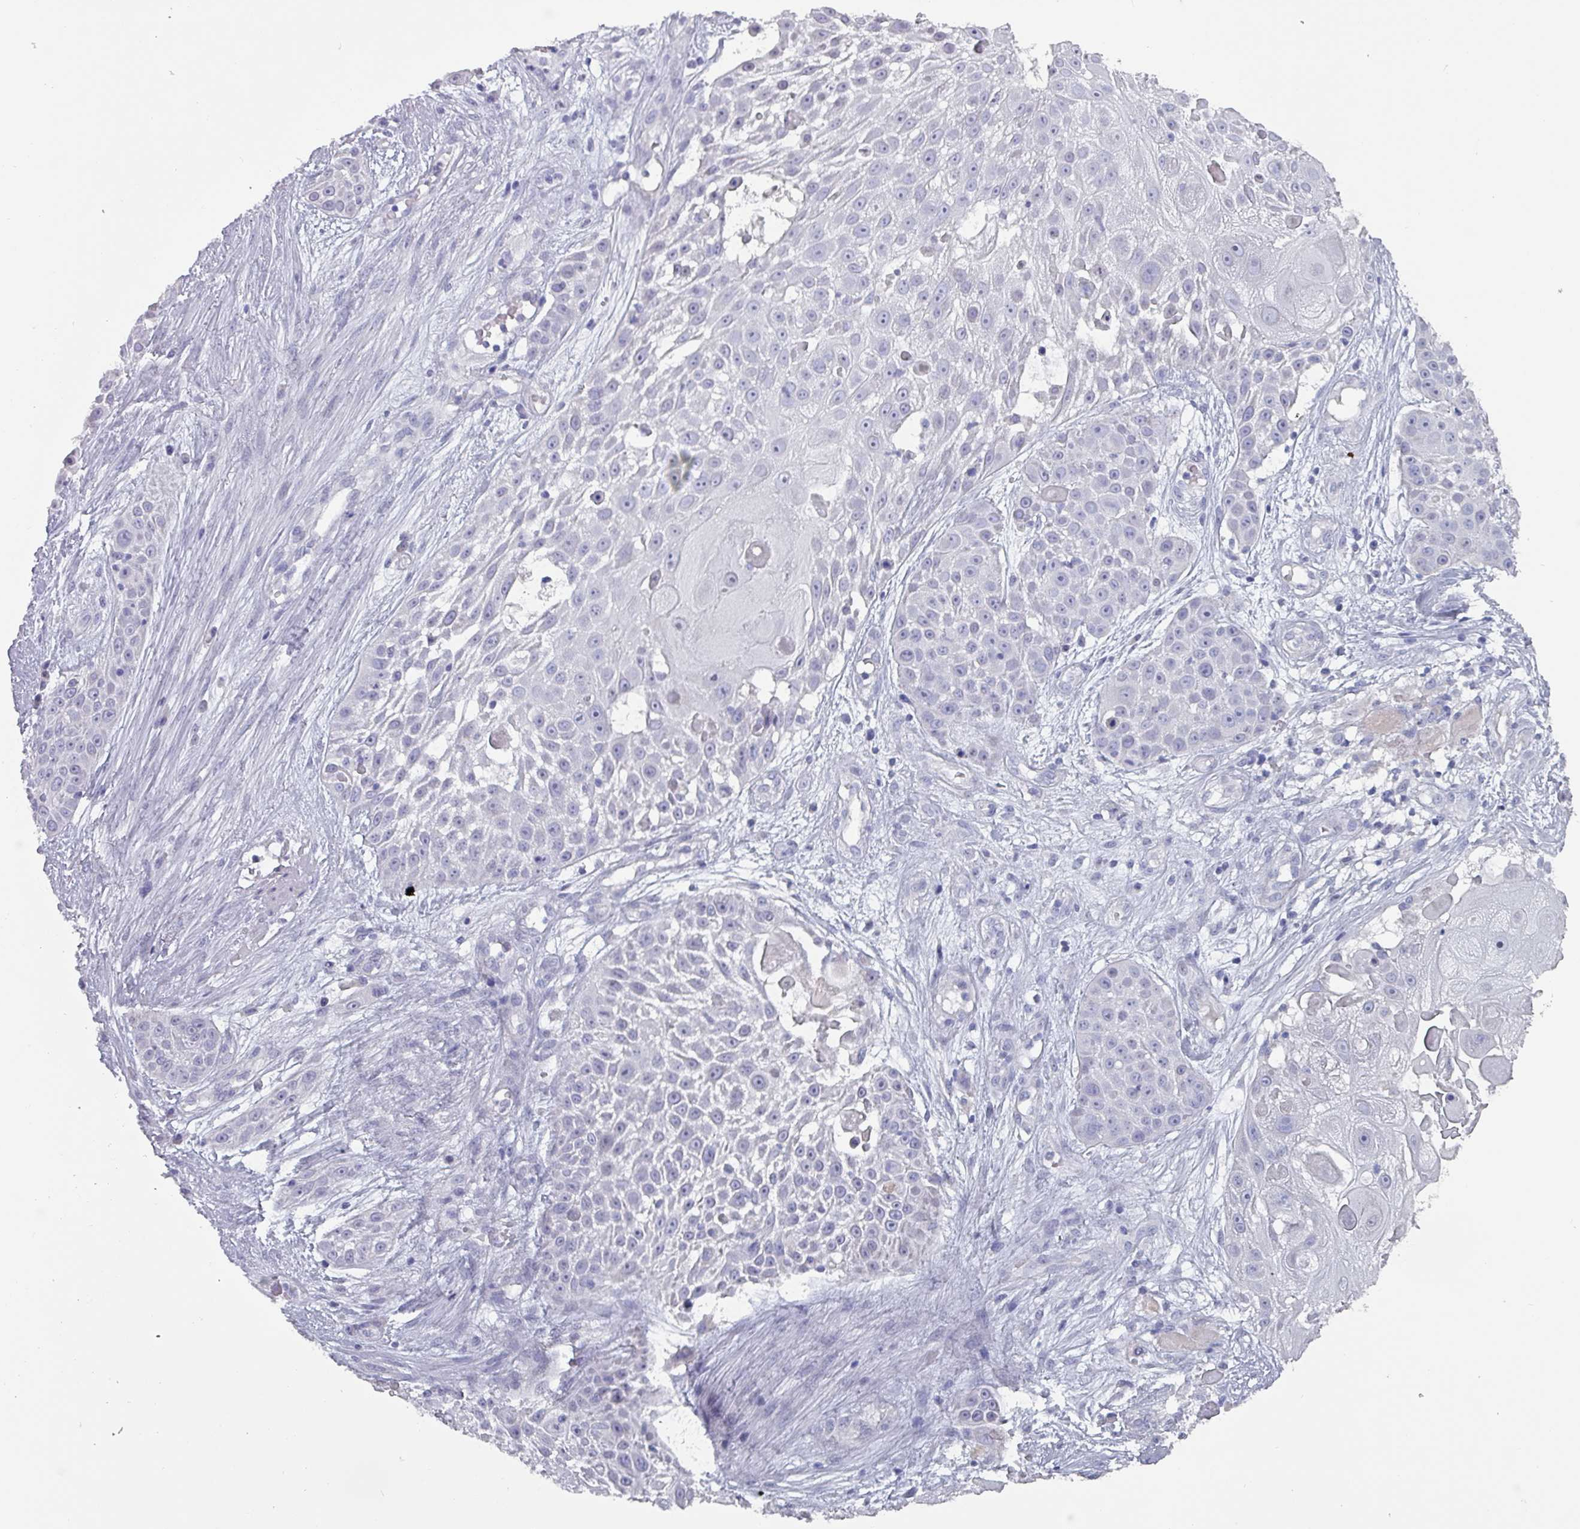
{"staining": {"intensity": "negative", "quantity": "none", "location": "none"}, "tissue": "skin cancer", "cell_type": "Tumor cells", "image_type": "cancer", "snomed": [{"axis": "morphology", "description": "Squamous cell carcinoma, NOS"}, {"axis": "topography", "description": "Skin"}], "caption": "Immunohistochemistry (IHC) photomicrograph of squamous cell carcinoma (skin) stained for a protein (brown), which shows no expression in tumor cells. (DAB (3,3'-diaminobenzidine) immunohistochemistry (IHC), high magnification).", "gene": "INS-IGF2", "patient": {"sex": "female", "age": 86}}